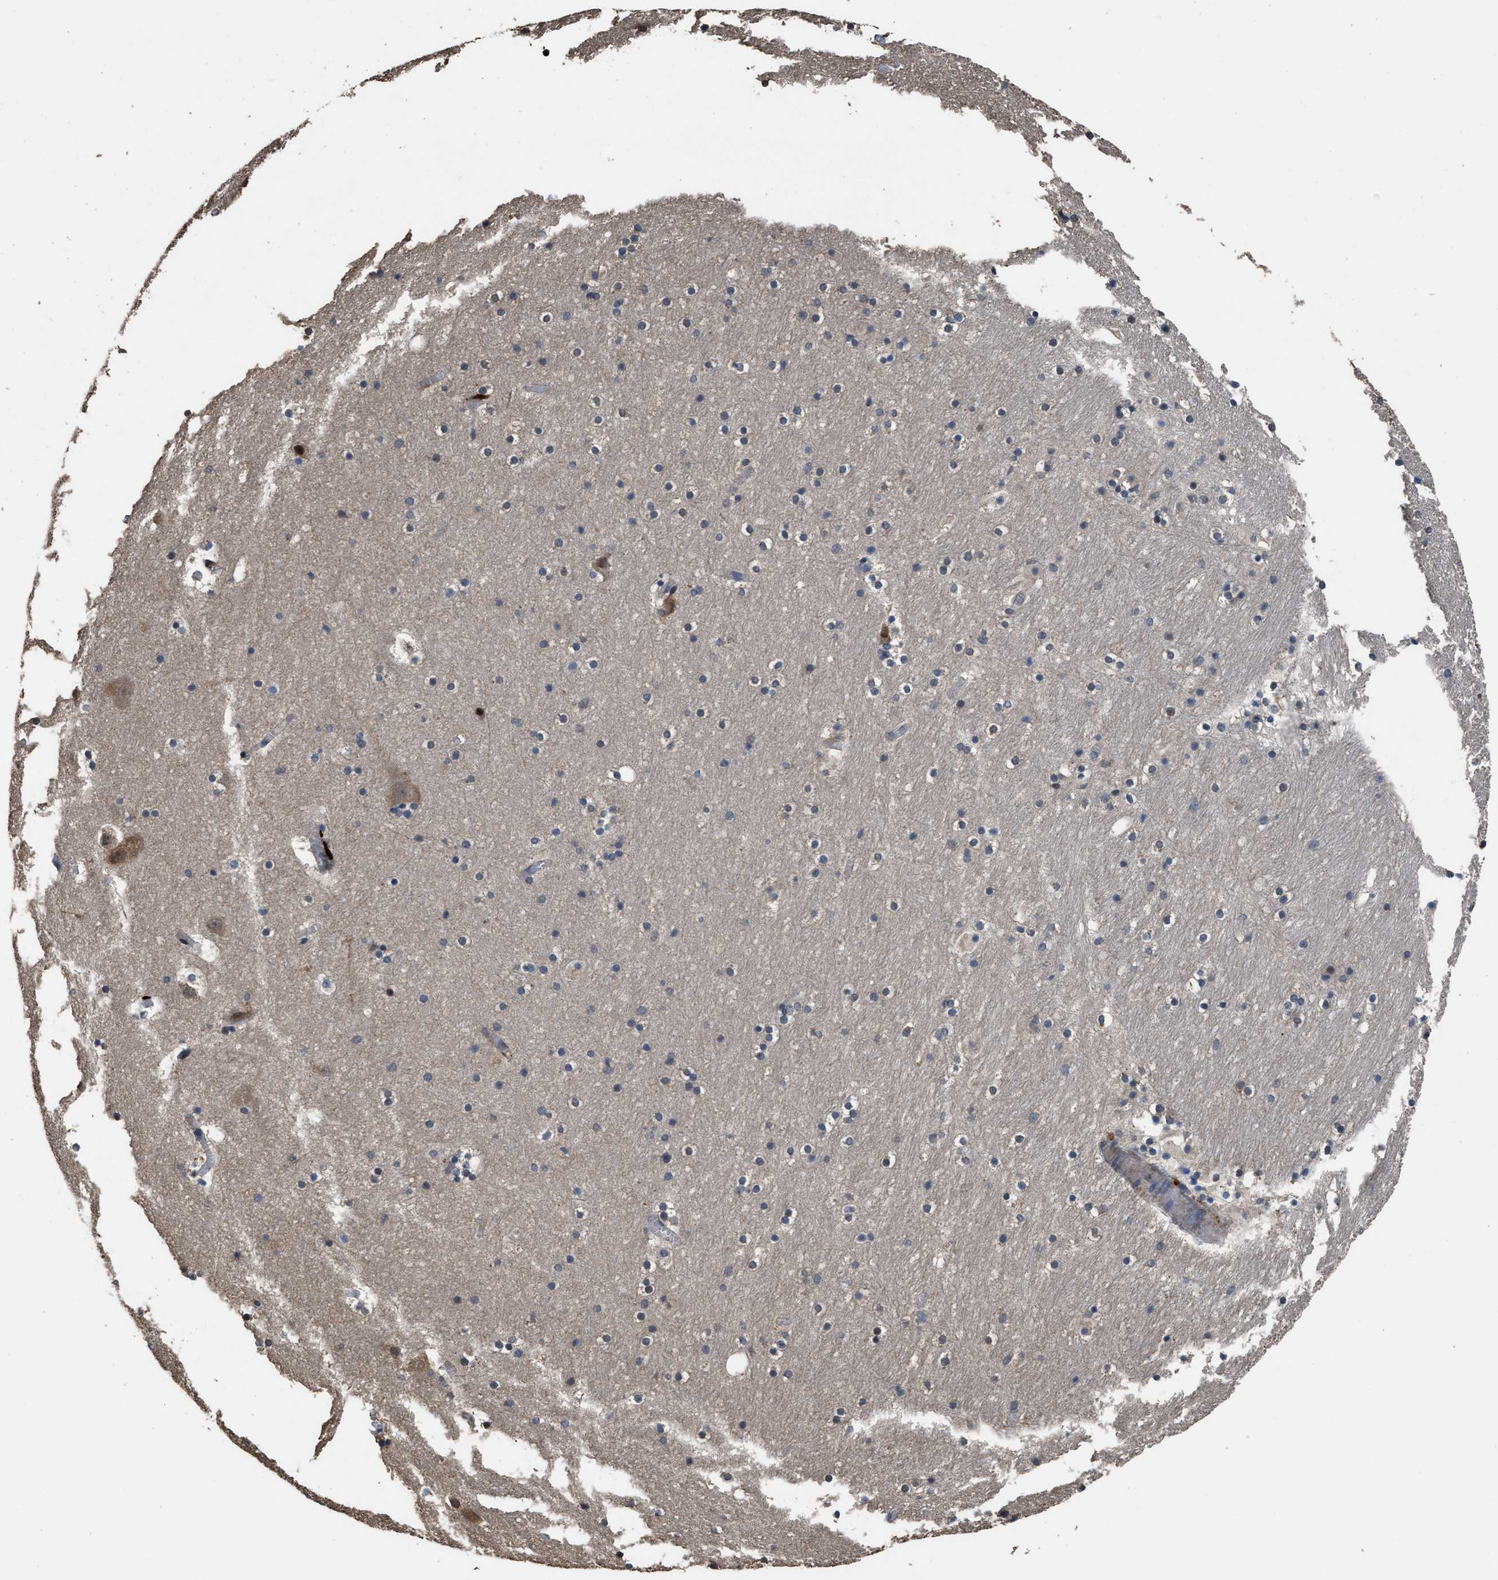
{"staining": {"intensity": "moderate", "quantity": "<25%", "location": "nuclear"}, "tissue": "hippocampus", "cell_type": "Glial cells", "image_type": "normal", "snomed": [{"axis": "morphology", "description": "Normal tissue, NOS"}, {"axis": "topography", "description": "Hippocampus"}], "caption": "Glial cells show low levels of moderate nuclear staining in approximately <25% of cells in unremarkable hippocampus.", "gene": "CTBS", "patient": {"sex": "male", "age": 45}}